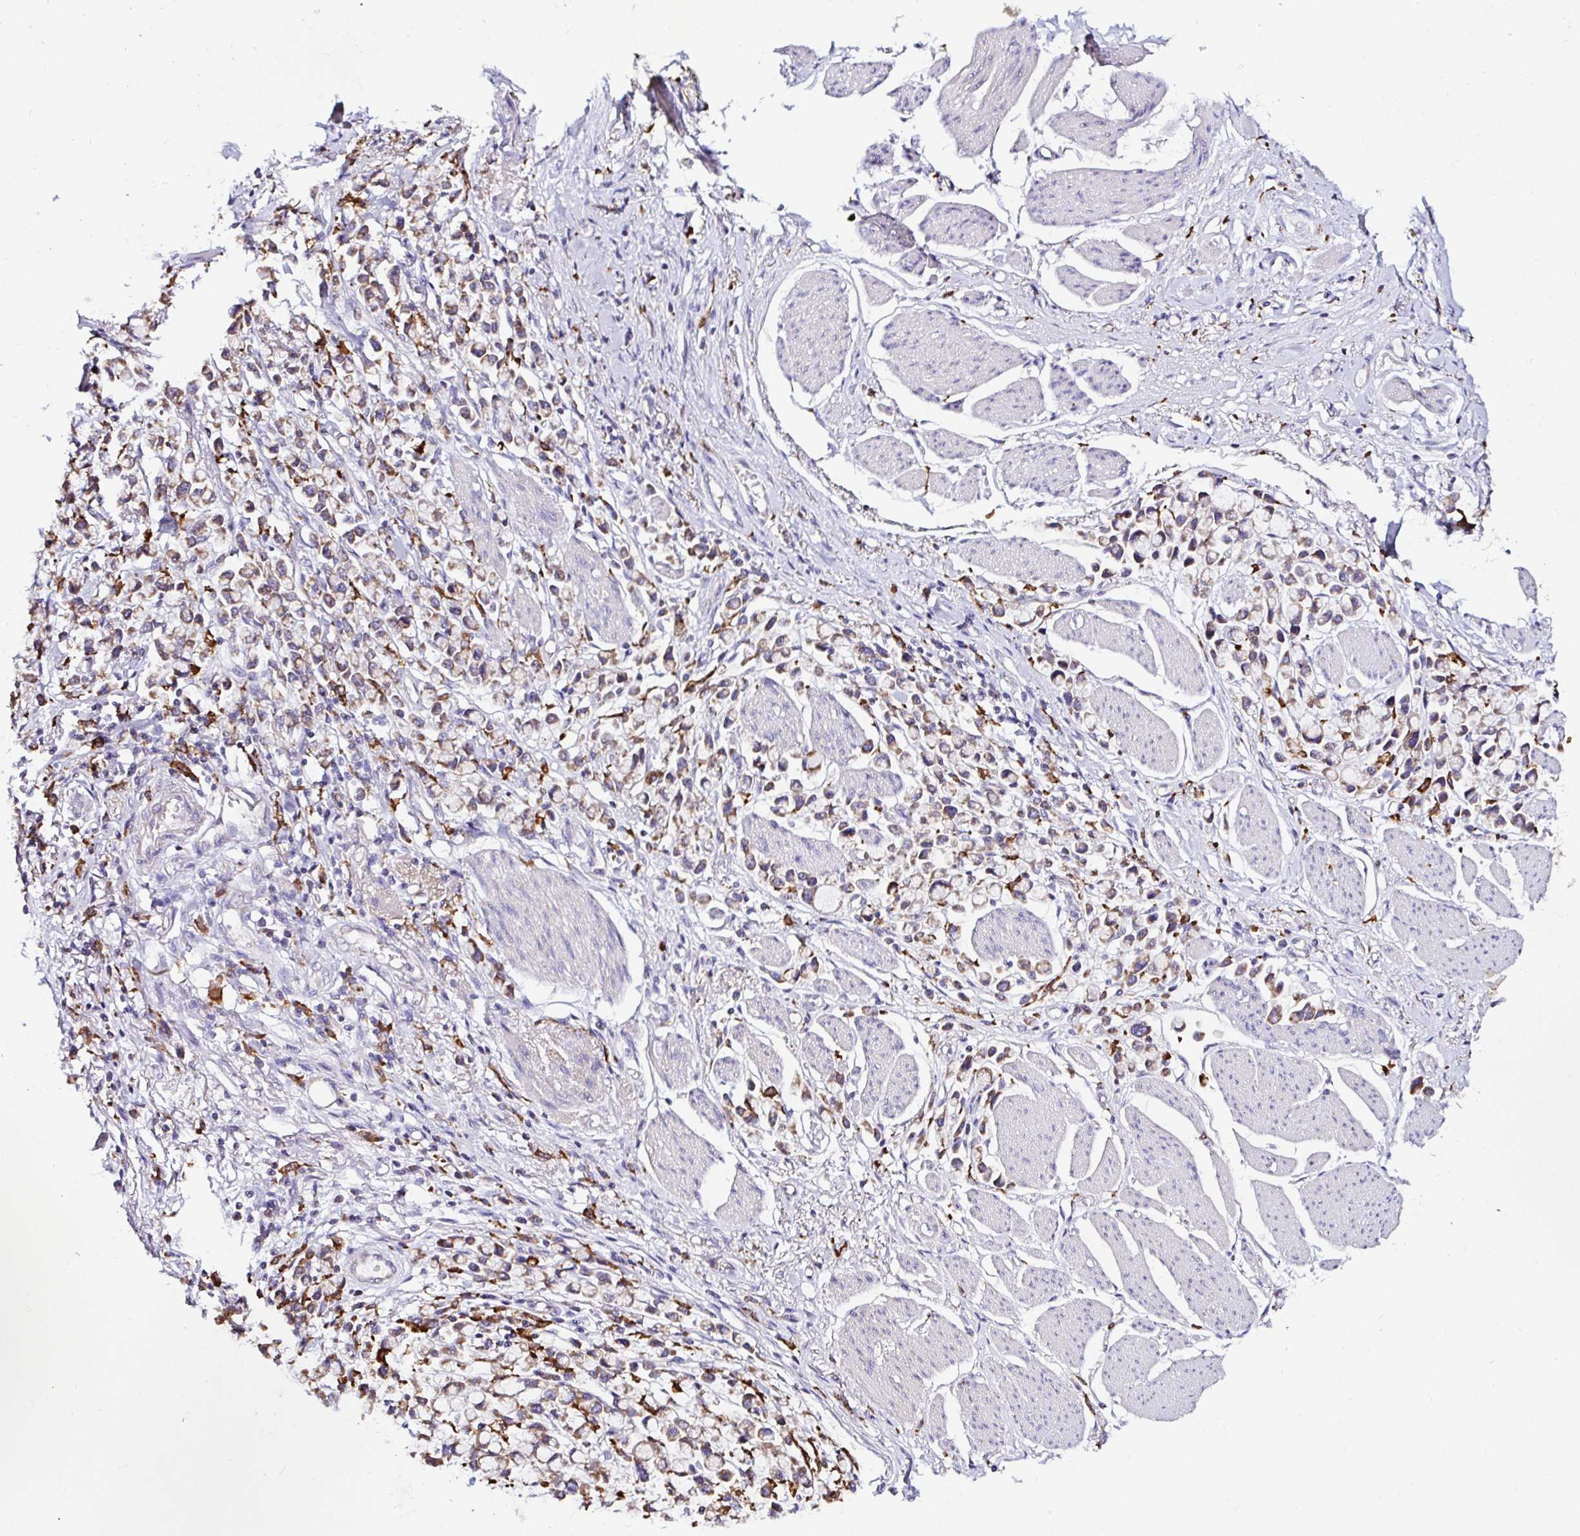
{"staining": {"intensity": "moderate", "quantity": ">75%", "location": "cytoplasmic/membranous"}, "tissue": "stomach cancer", "cell_type": "Tumor cells", "image_type": "cancer", "snomed": [{"axis": "morphology", "description": "Adenocarcinoma, NOS"}, {"axis": "topography", "description": "Stomach"}], "caption": "Moderate cytoplasmic/membranous expression is appreciated in approximately >75% of tumor cells in stomach adenocarcinoma.", "gene": "MSR1", "patient": {"sex": "female", "age": 81}}